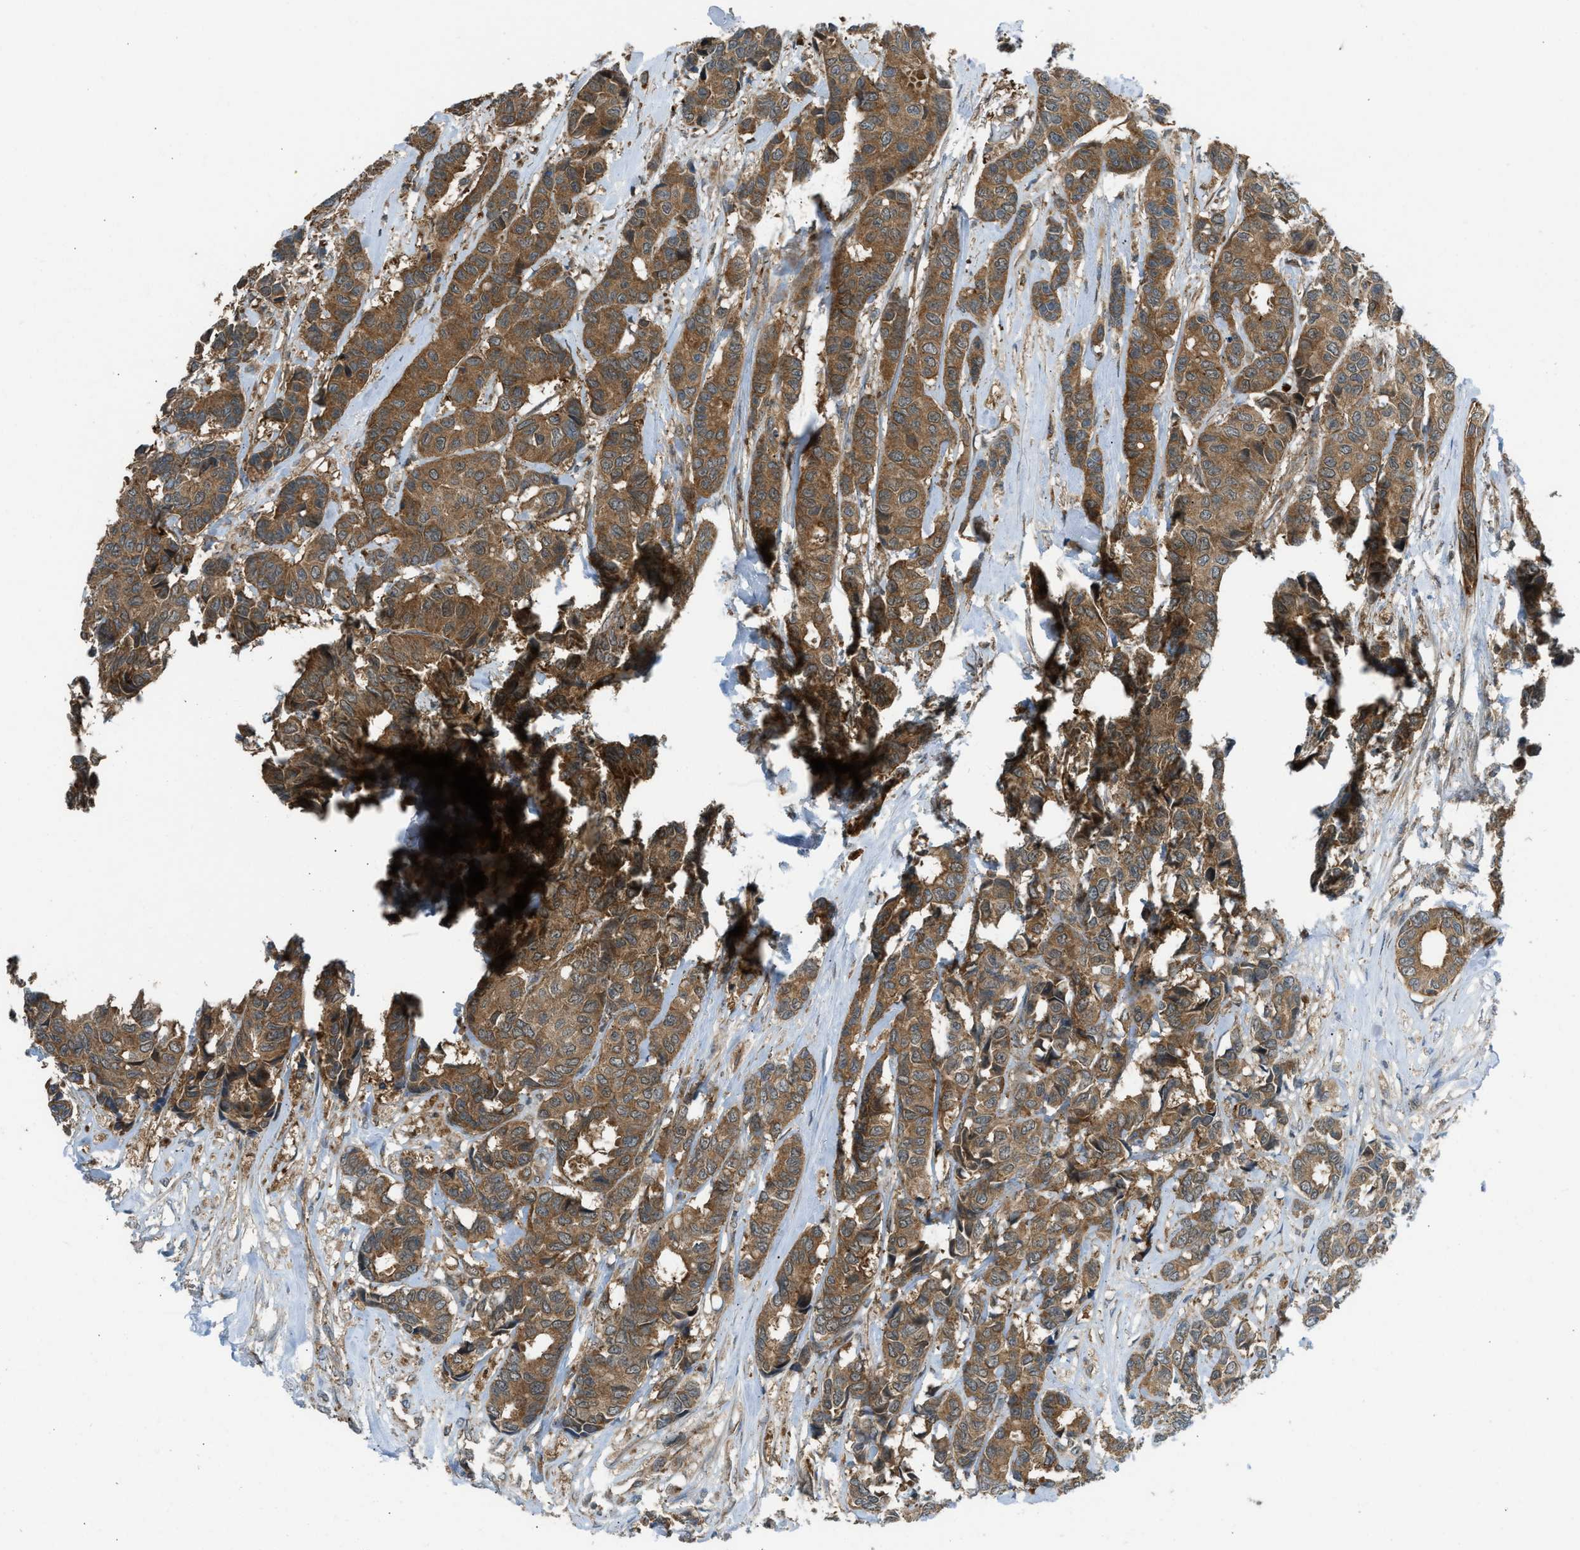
{"staining": {"intensity": "moderate", "quantity": ">75%", "location": "cytoplasmic/membranous"}, "tissue": "breast cancer", "cell_type": "Tumor cells", "image_type": "cancer", "snomed": [{"axis": "morphology", "description": "Duct carcinoma"}, {"axis": "topography", "description": "Breast"}], "caption": "A brown stain shows moderate cytoplasmic/membranous positivity of a protein in human breast cancer tumor cells. (Brightfield microscopy of DAB IHC at high magnification).", "gene": "SESN2", "patient": {"sex": "female", "age": 87}}